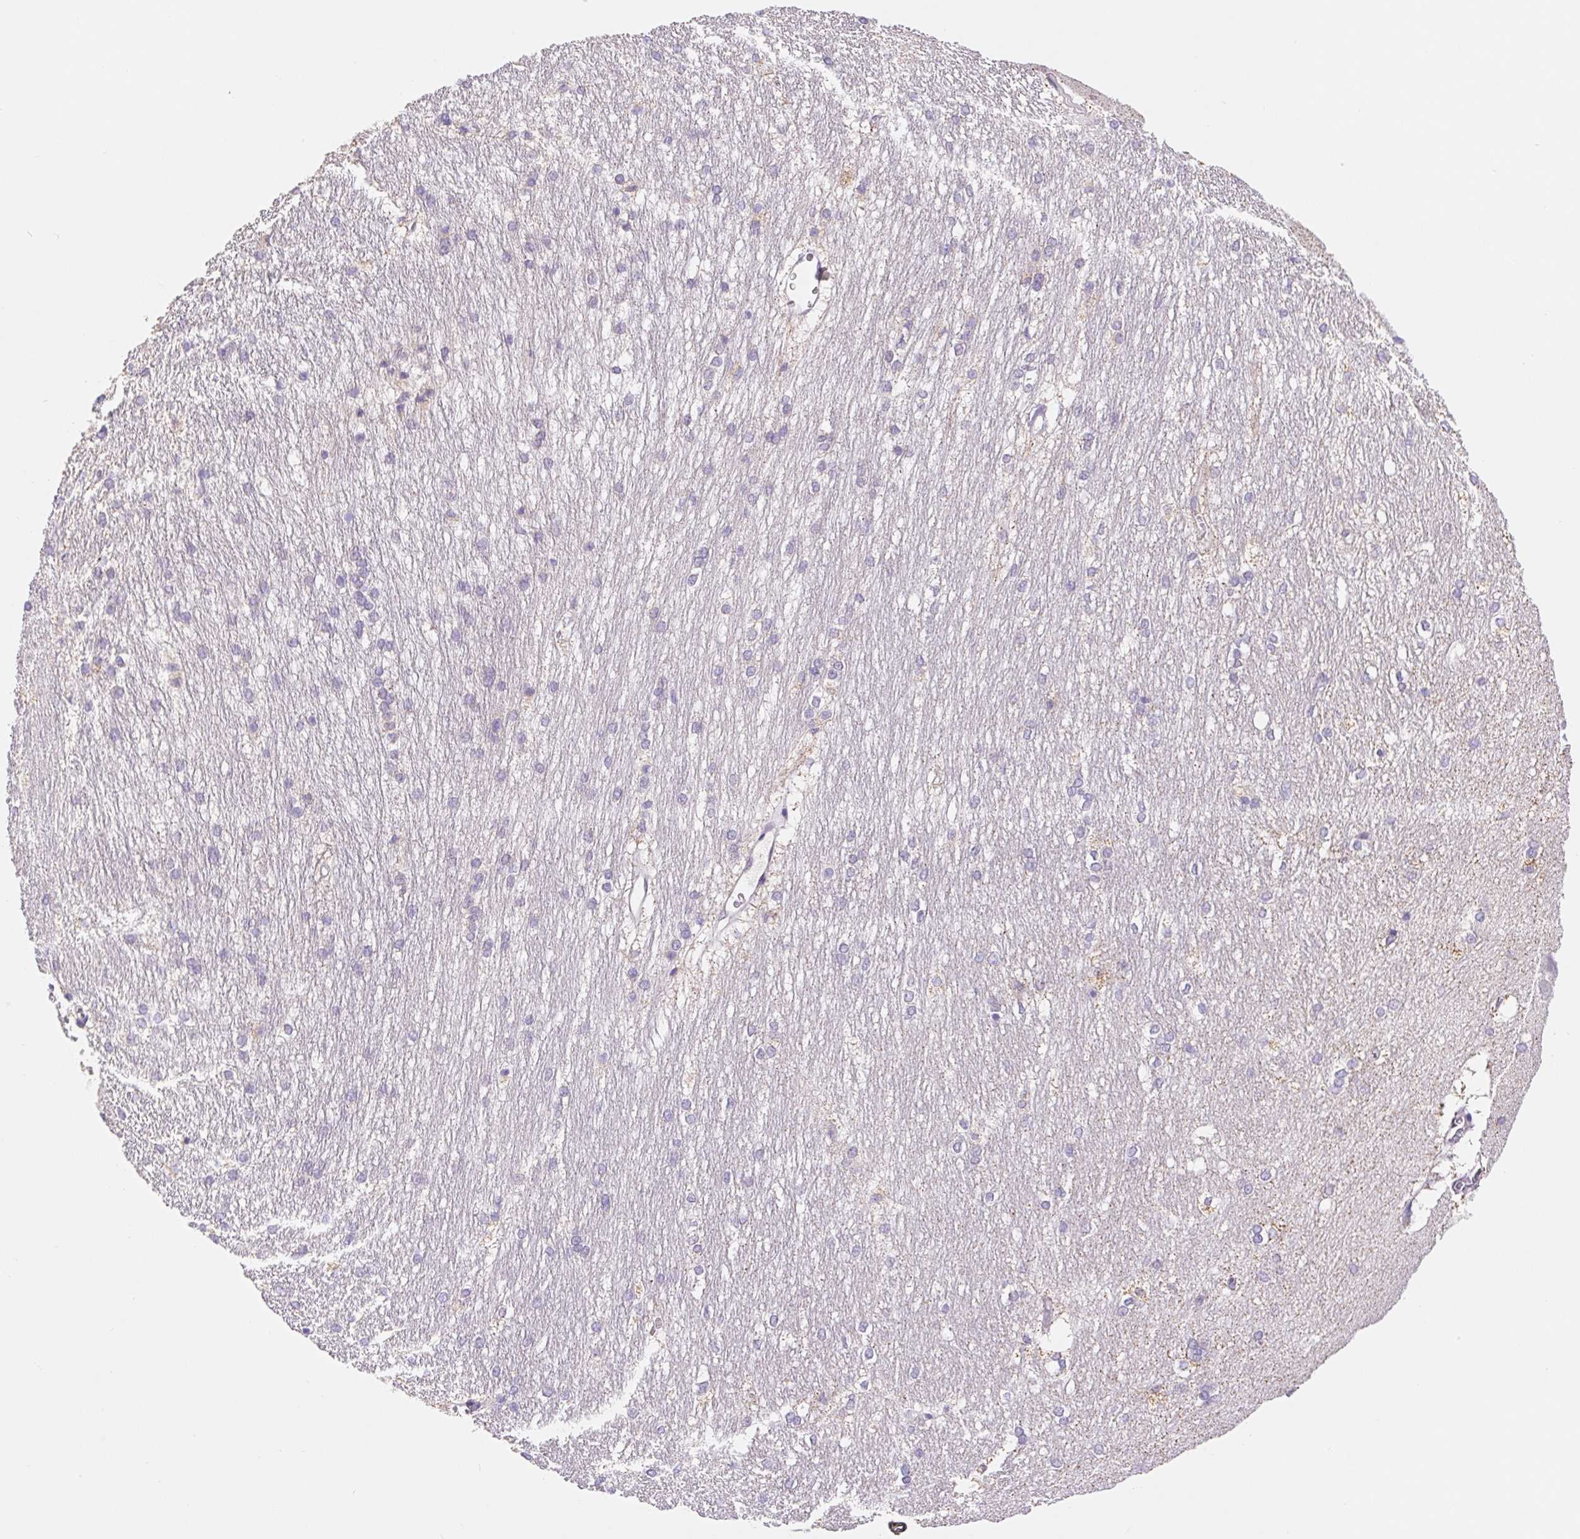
{"staining": {"intensity": "negative", "quantity": "none", "location": "none"}, "tissue": "hippocampus", "cell_type": "Glial cells", "image_type": "normal", "snomed": [{"axis": "morphology", "description": "Normal tissue, NOS"}, {"axis": "topography", "description": "Cerebral cortex"}, {"axis": "topography", "description": "Hippocampus"}], "caption": "Hippocampus was stained to show a protein in brown. There is no significant expression in glial cells. Nuclei are stained in blue.", "gene": "FKBP6", "patient": {"sex": "female", "age": 19}}